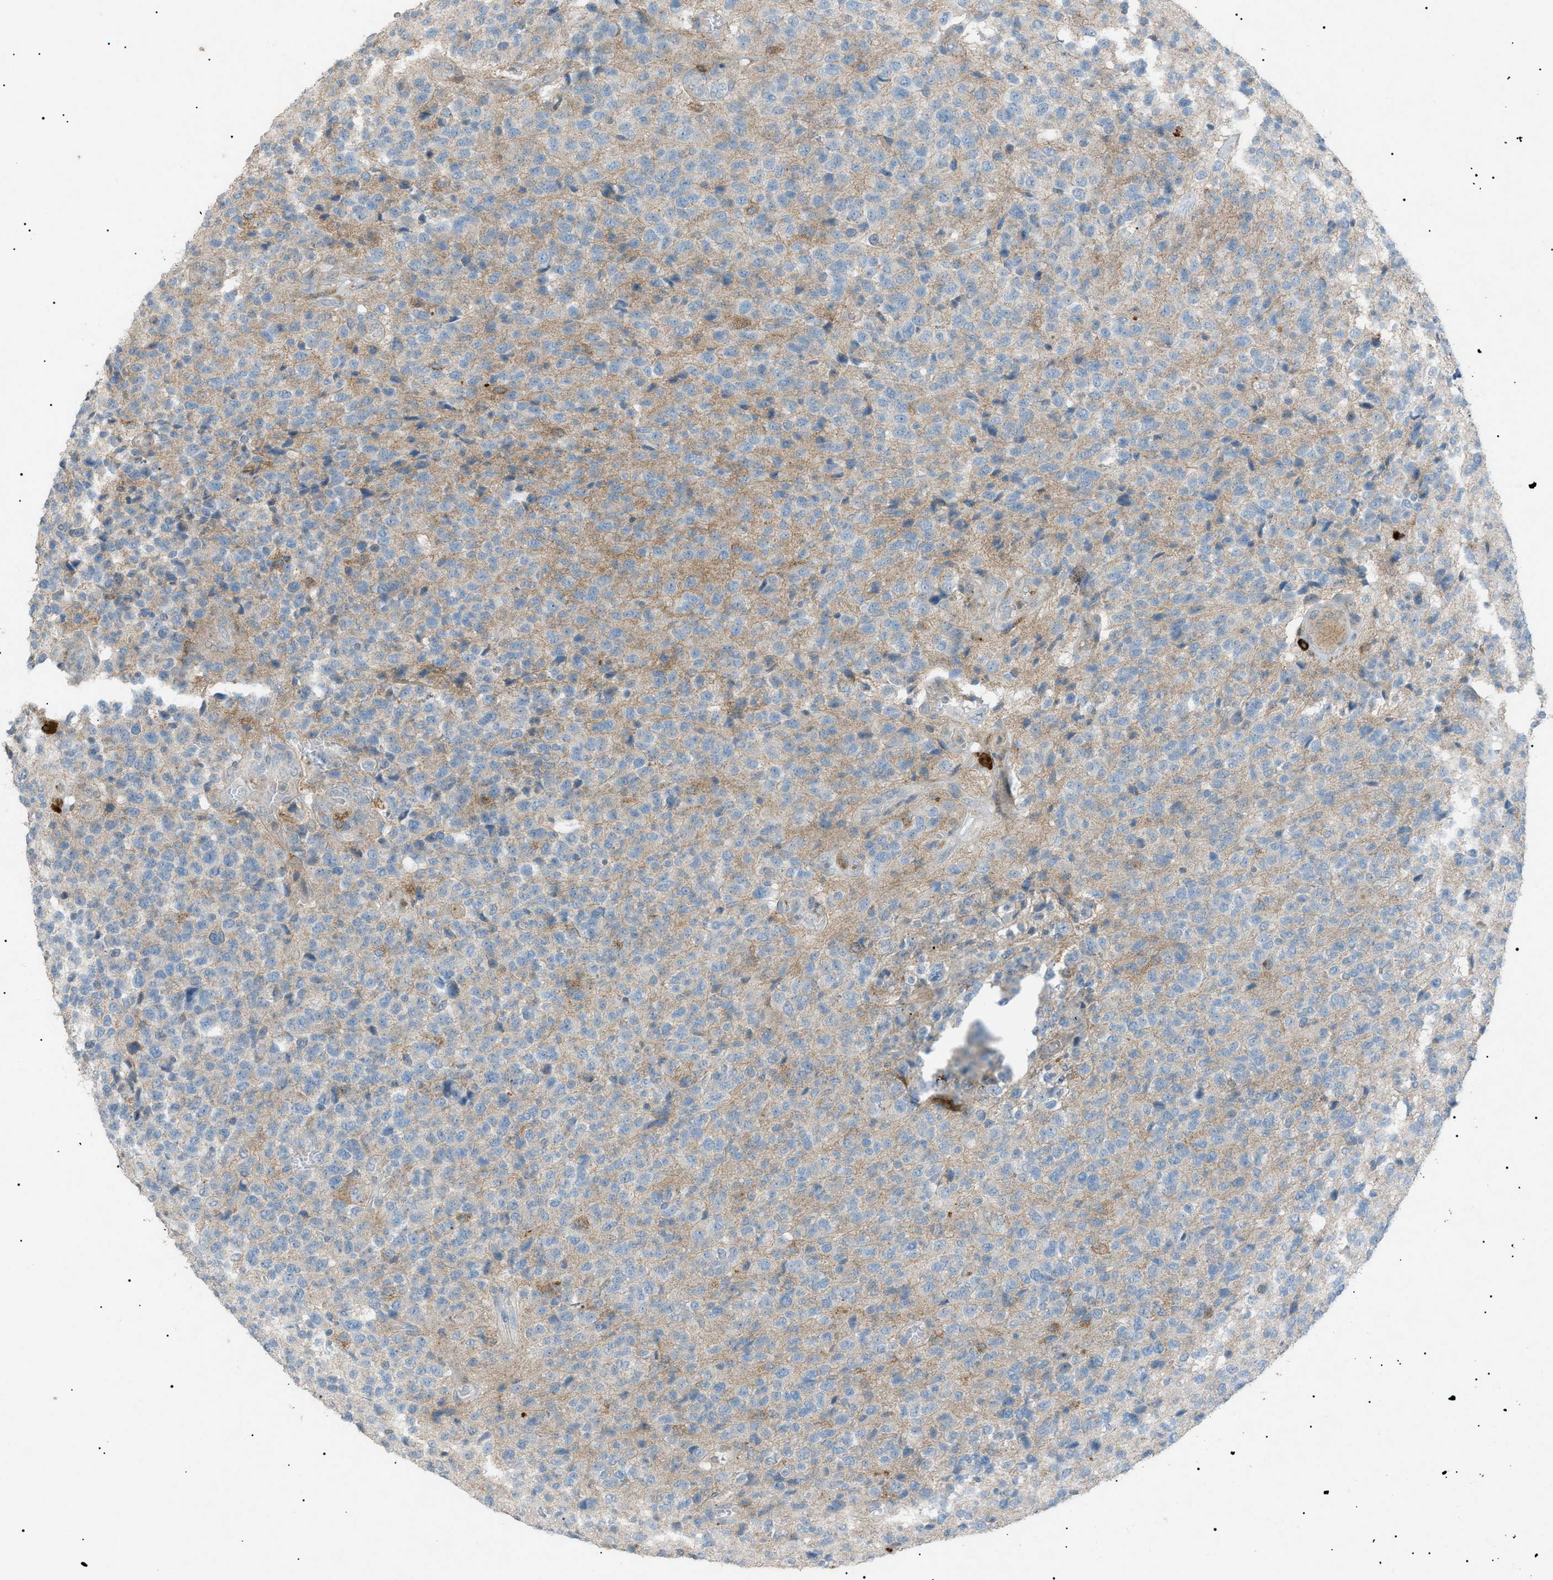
{"staining": {"intensity": "weak", "quantity": "25%-75%", "location": "cytoplasmic/membranous"}, "tissue": "glioma", "cell_type": "Tumor cells", "image_type": "cancer", "snomed": [{"axis": "morphology", "description": "Glioma, malignant, High grade"}, {"axis": "topography", "description": "pancreas cauda"}], "caption": "This micrograph shows immunohistochemistry (IHC) staining of glioma, with low weak cytoplasmic/membranous expression in about 25%-75% of tumor cells.", "gene": "BTK", "patient": {"sex": "male", "age": 60}}